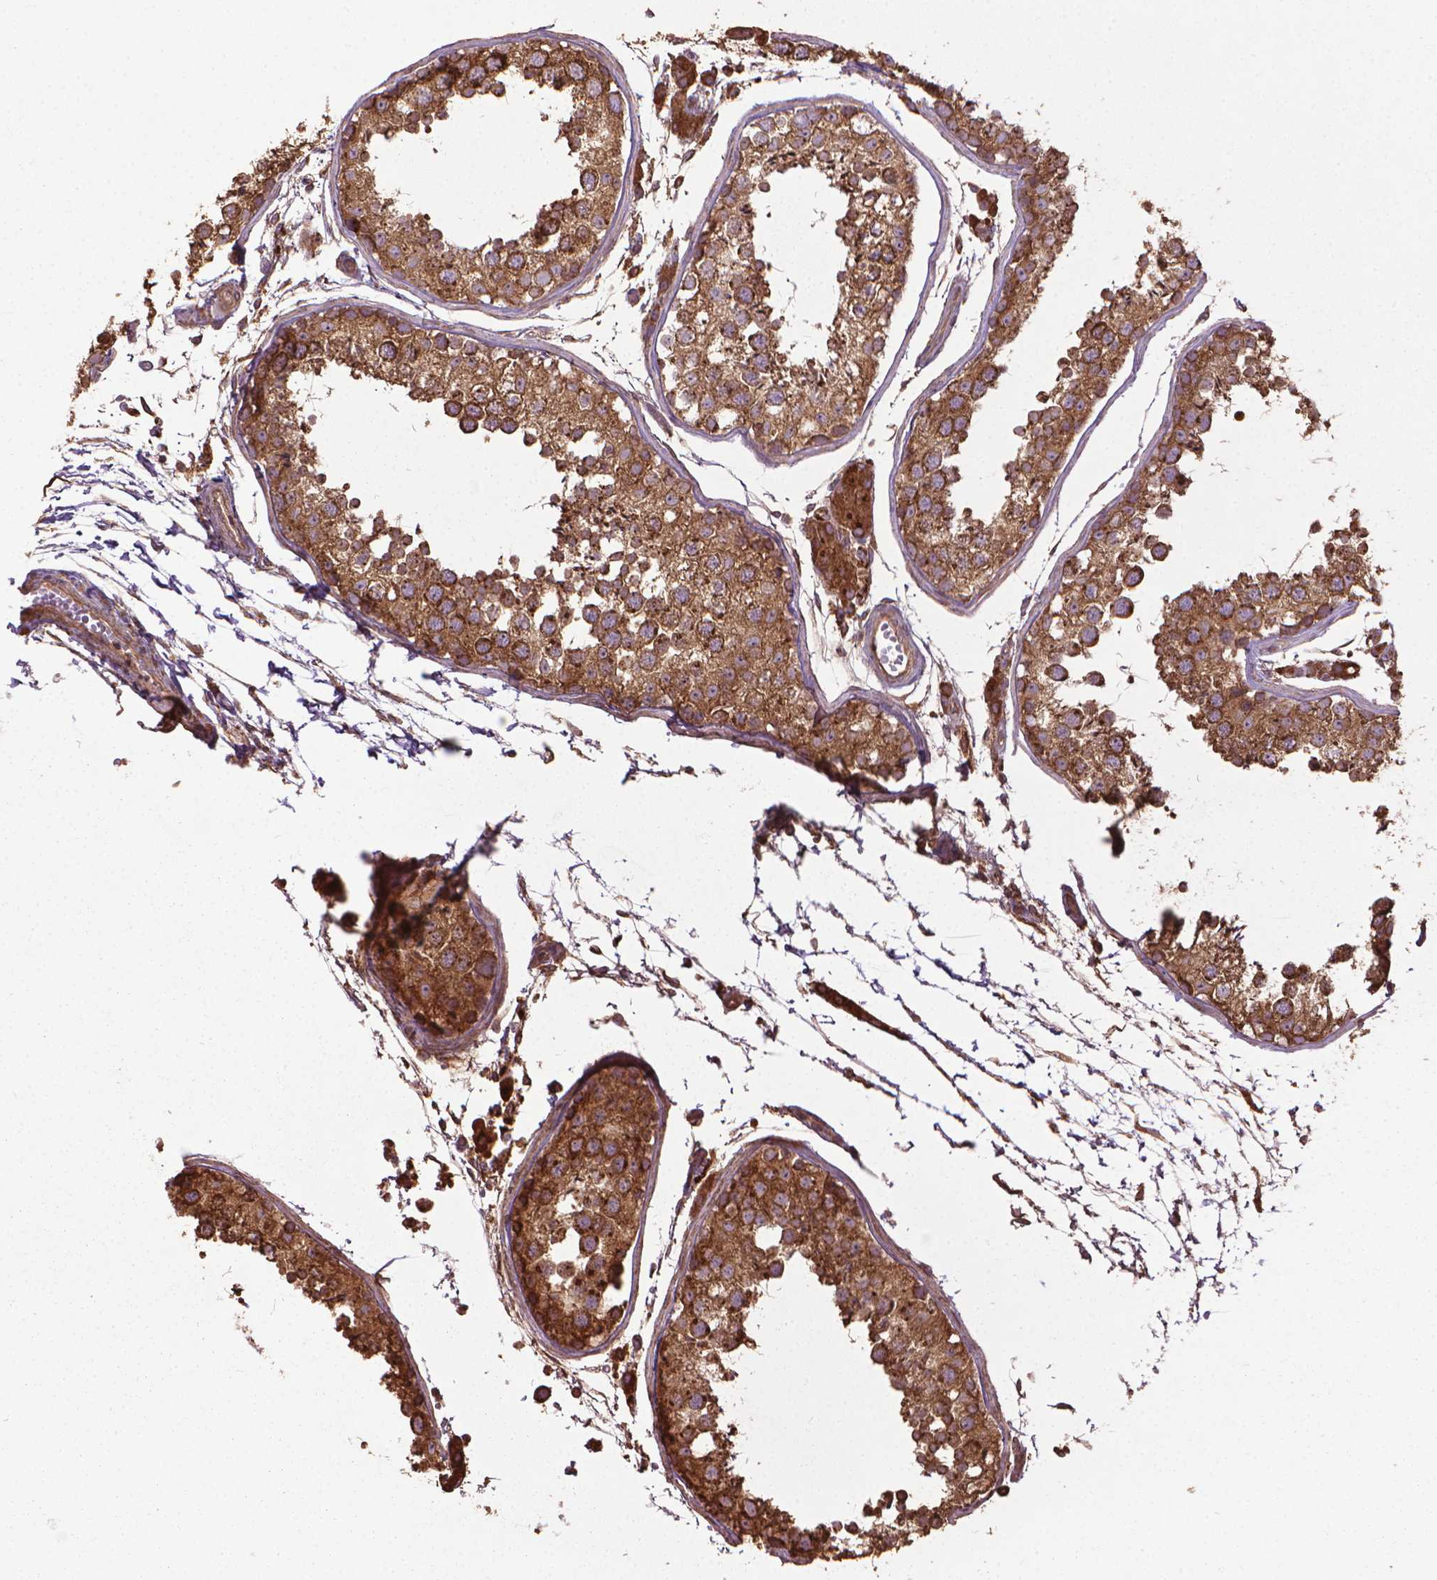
{"staining": {"intensity": "strong", "quantity": ">75%", "location": "cytoplasmic/membranous"}, "tissue": "testis", "cell_type": "Cells in seminiferous ducts", "image_type": "normal", "snomed": [{"axis": "morphology", "description": "Normal tissue, NOS"}, {"axis": "topography", "description": "Testis"}], "caption": "IHC photomicrograph of normal testis: human testis stained using immunohistochemistry shows high levels of strong protein expression localized specifically in the cytoplasmic/membranous of cells in seminiferous ducts, appearing as a cytoplasmic/membranous brown color.", "gene": "GAS1", "patient": {"sex": "male", "age": 29}}